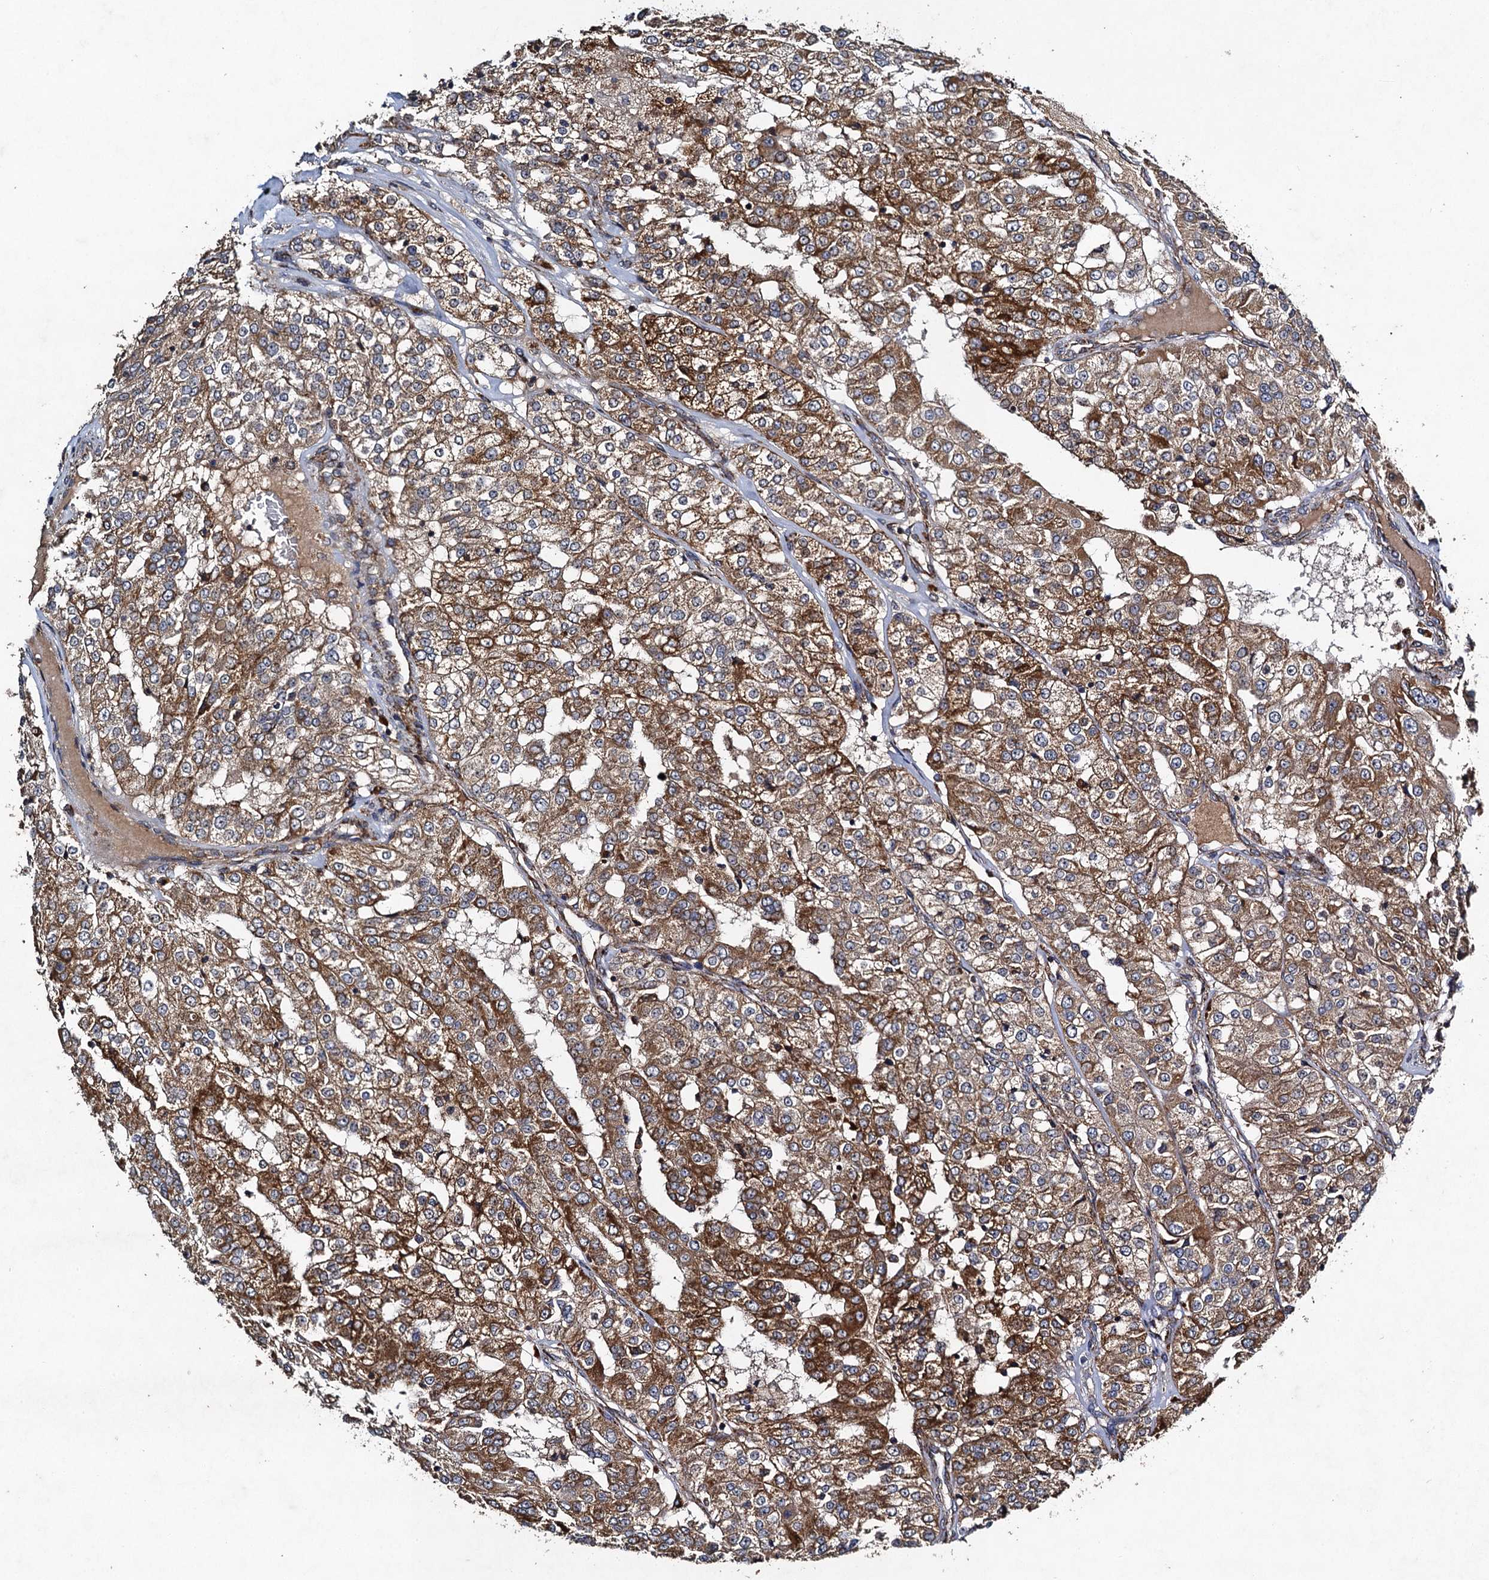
{"staining": {"intensity": "moderate", "quantity": ">75%", "location": "cytoplasmic/membranous"}, "tissue": "renal cancer", "cell_type": "Tumor cells", "image_type": "cancer", "snomed": [{"axis": "morphology", "description": "Adenocarcinoma, NOS"}, {"axis": "topography", "description": "Kidney"}], "caption": "Immunohistochemistry image of neoplastic tissue: adenocarcinoma (renal) stained using immunohistochemistry (IHC) displays medium levels of moderate protein expression localized specifically in the cytoplasmic/membranous of tumor cells, appearing as a cytoplasmic/membranous brown color.", "gene": "NDUFA13", "patient": {"sex": "female", "age": 63}}